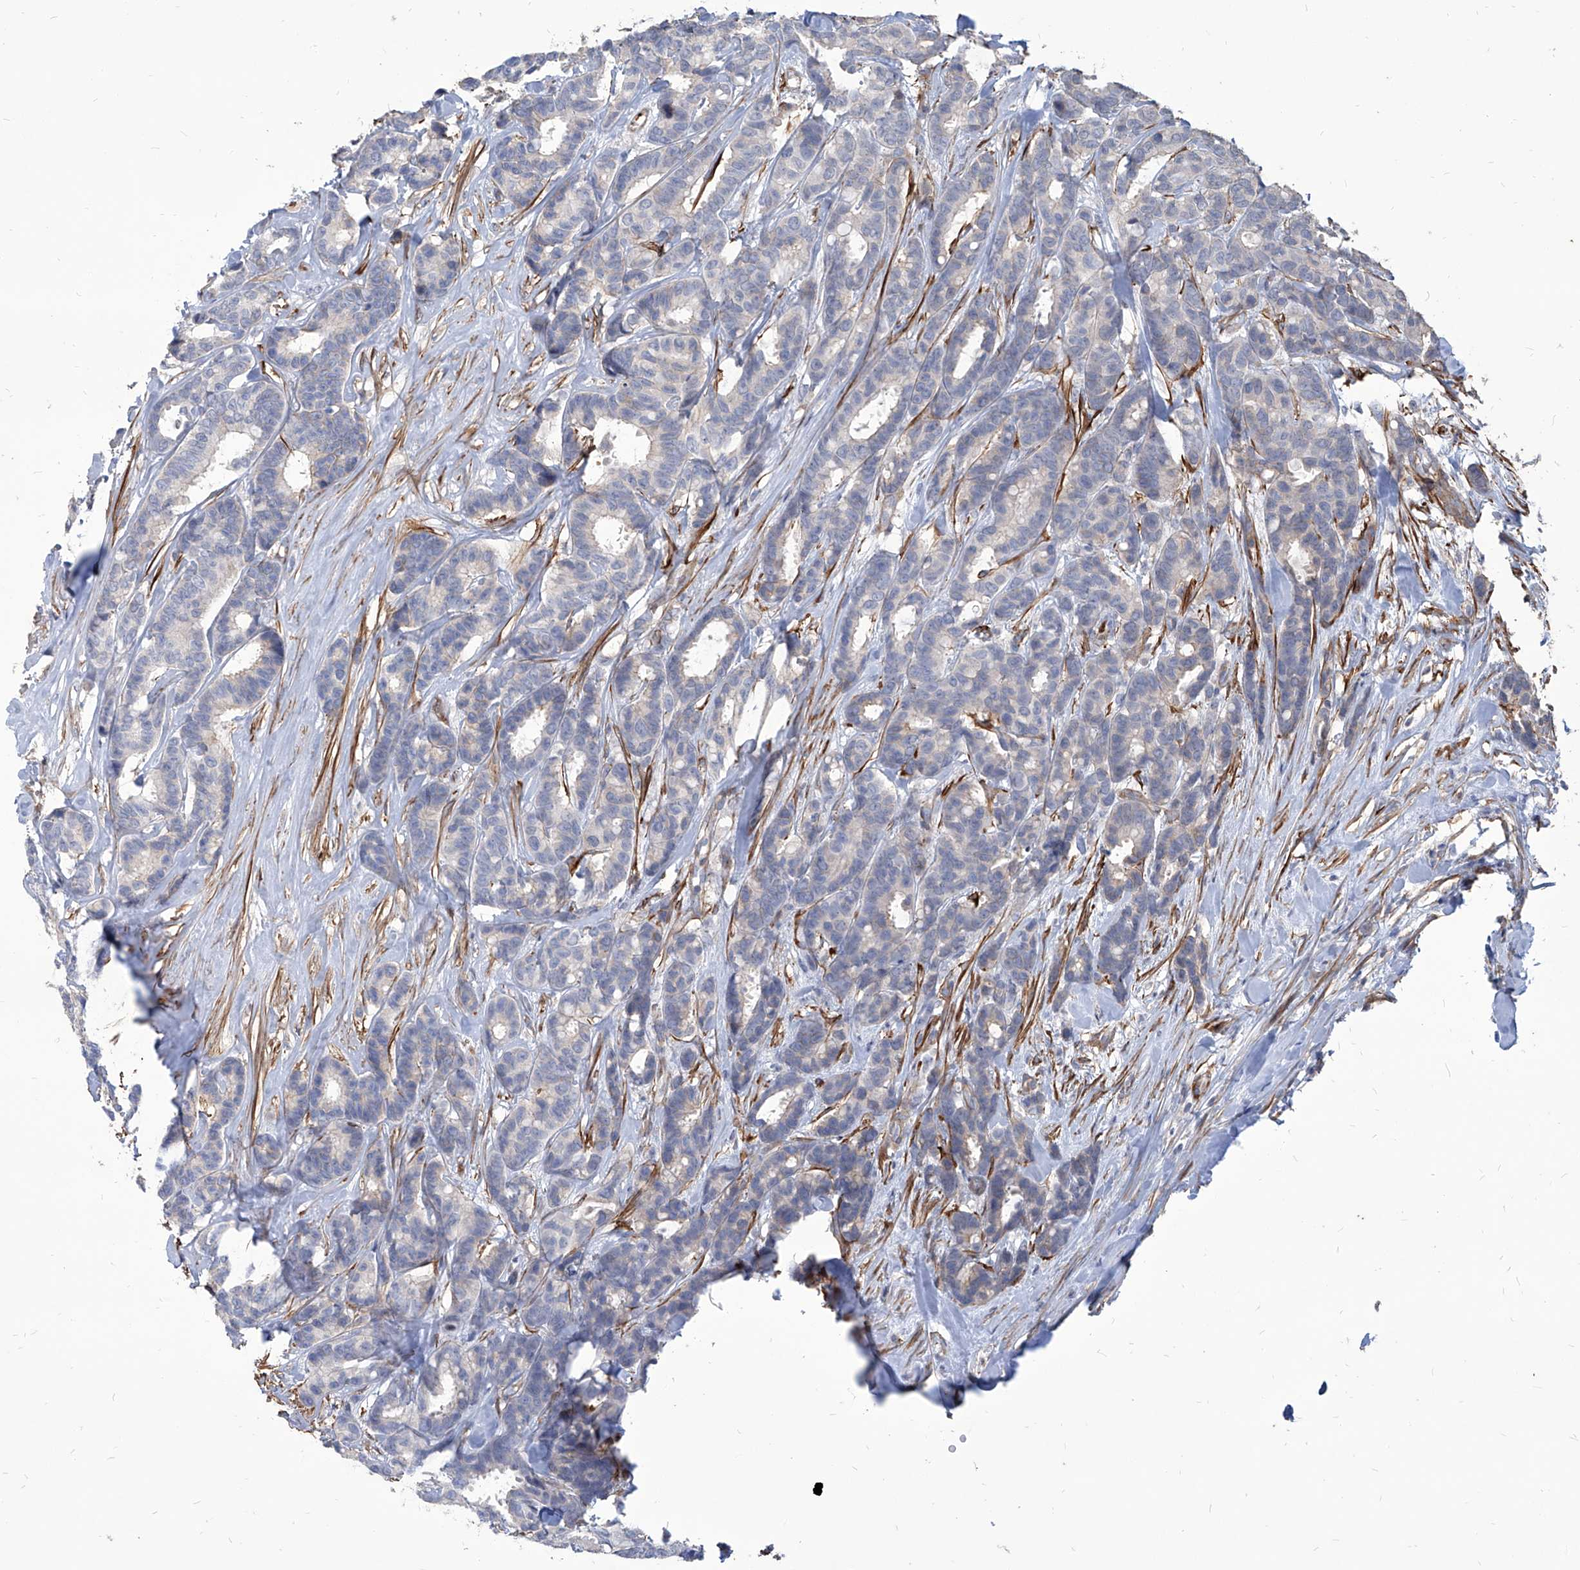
{"staining": {"intensity": "negative", "quantity": "none", "location": "none"}, "tissue": "breast cancer", "cell_type": "Tumor cells", "image_type": "cancer", "snomed": [{"axis": "morphology", "description": "Duct carcinoma"}, {"axis": "topography", "description": "Breast"}], "caption": "Tumor cells are negative for brown protein staining in breast cancer (invasive ductal carcinoma).", "gene": "FAM83B", "patient": {"sex": "female", "age": 87}}